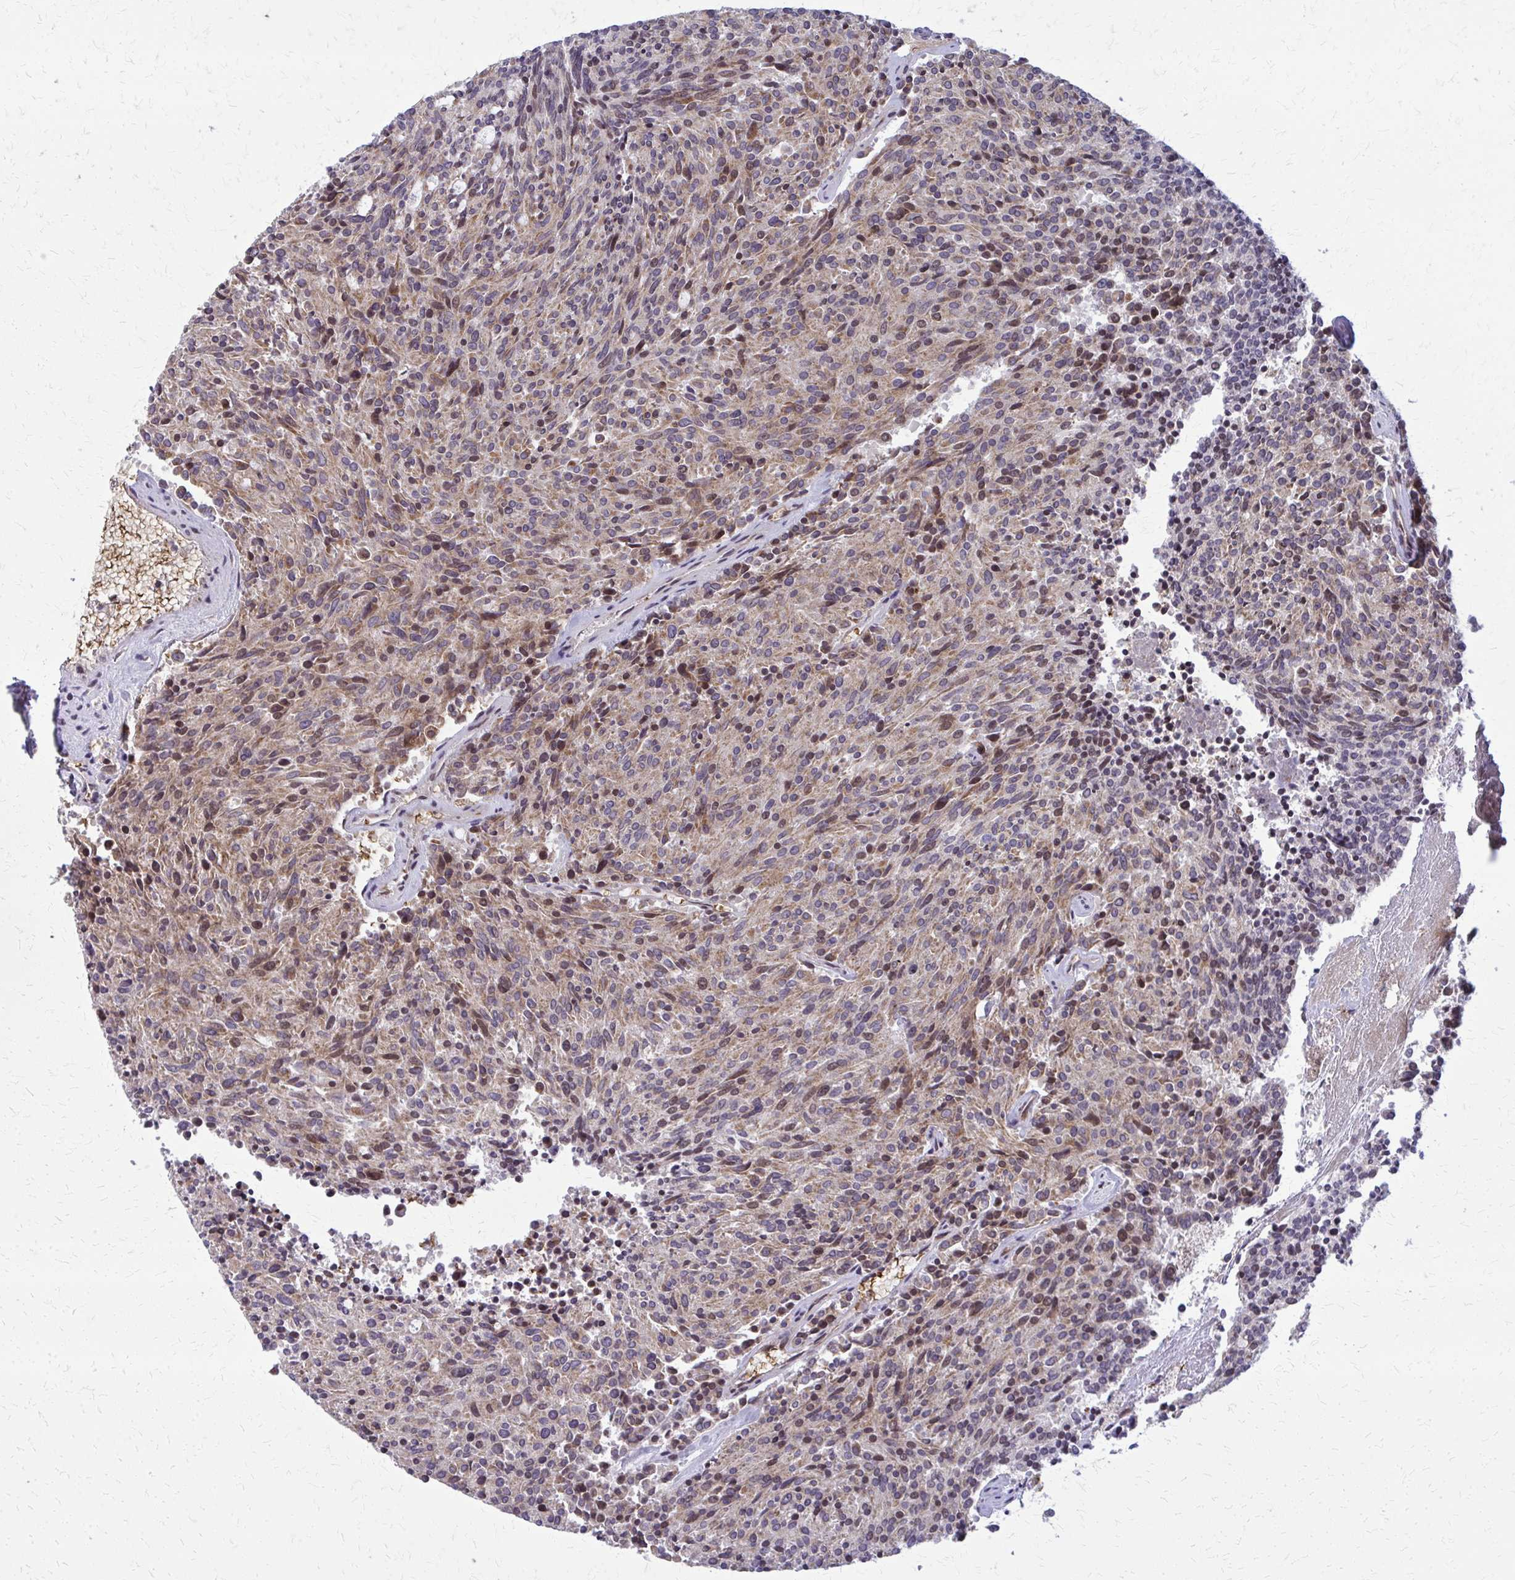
{"staining": {"intensity": "weak", "quantity": ">75%", "location": "cytoplasmic/membranous"}, "tissue": "carcinoid", "cell_type": "Tumor cells", "image_type": "cancer", "snomed": [{"axis": "morphology", "description": "Carcinoid, malignant, NOS"}, {"axis": "topography", "description": "Pancreas"}], "caption": "Protein analysis of carcinoid tissue demonstrates weak cytoplasmic/membranous staining in approximately >75% of tumor cells.", "gene": "MCCC1", "patient": {"sex": "female", "age": 54}}